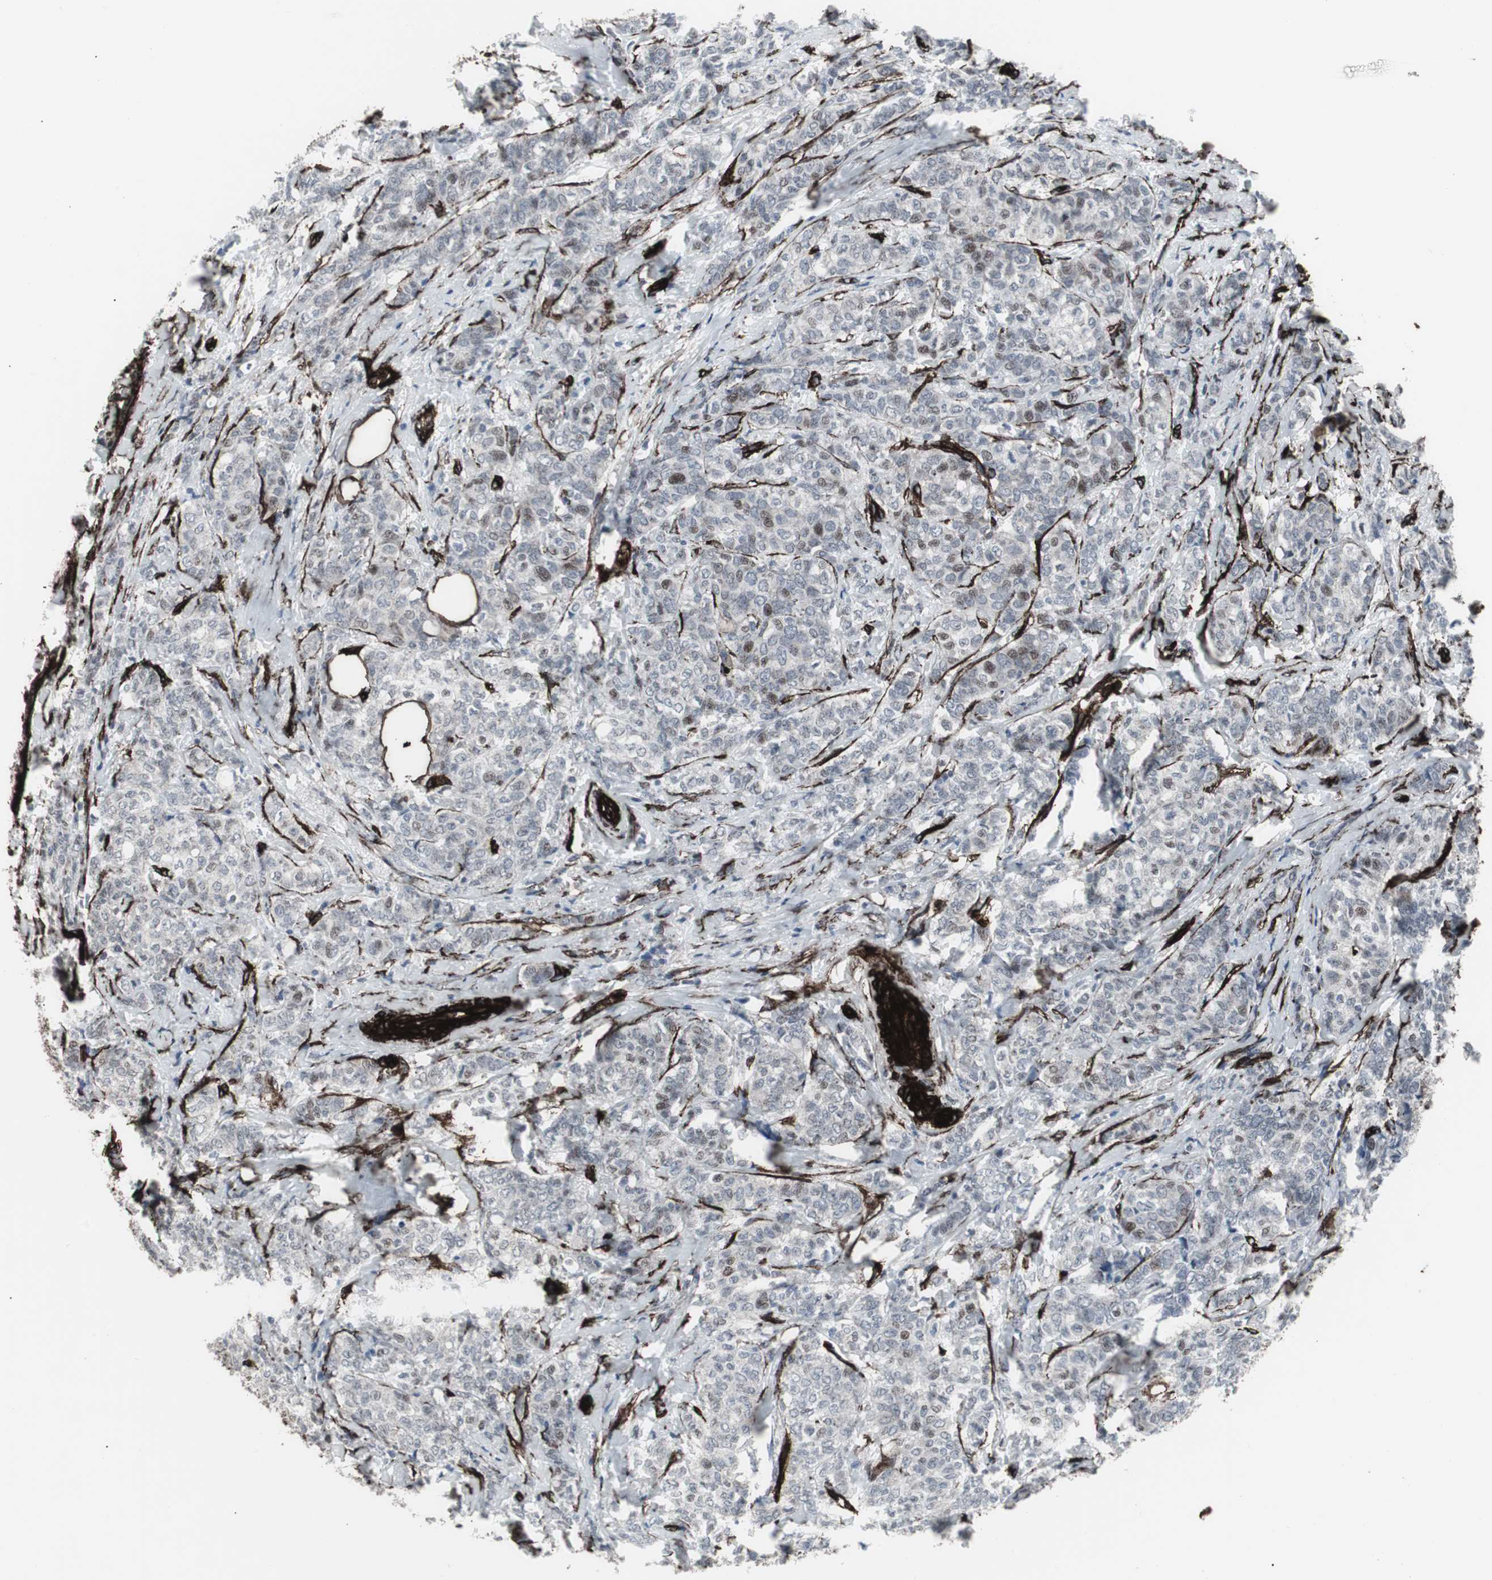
{"staining": {"intensity": "negative", "quantity": "none", "location": "none"}, "tissue": "breast cancer", "cell_type": "Tumor cells", "image_type": "cancer", "snomed": [{"axis": "morphology", "description": "Lobular carcinoma"}, {"axis": "topography", "description": "Breast"}], "caption": "A histopathology image of human breast lobular carcinoma is negative for staining in tumor cells.", "gene": "PDGFA", "patient": {"sex": "female", "age": 60}}